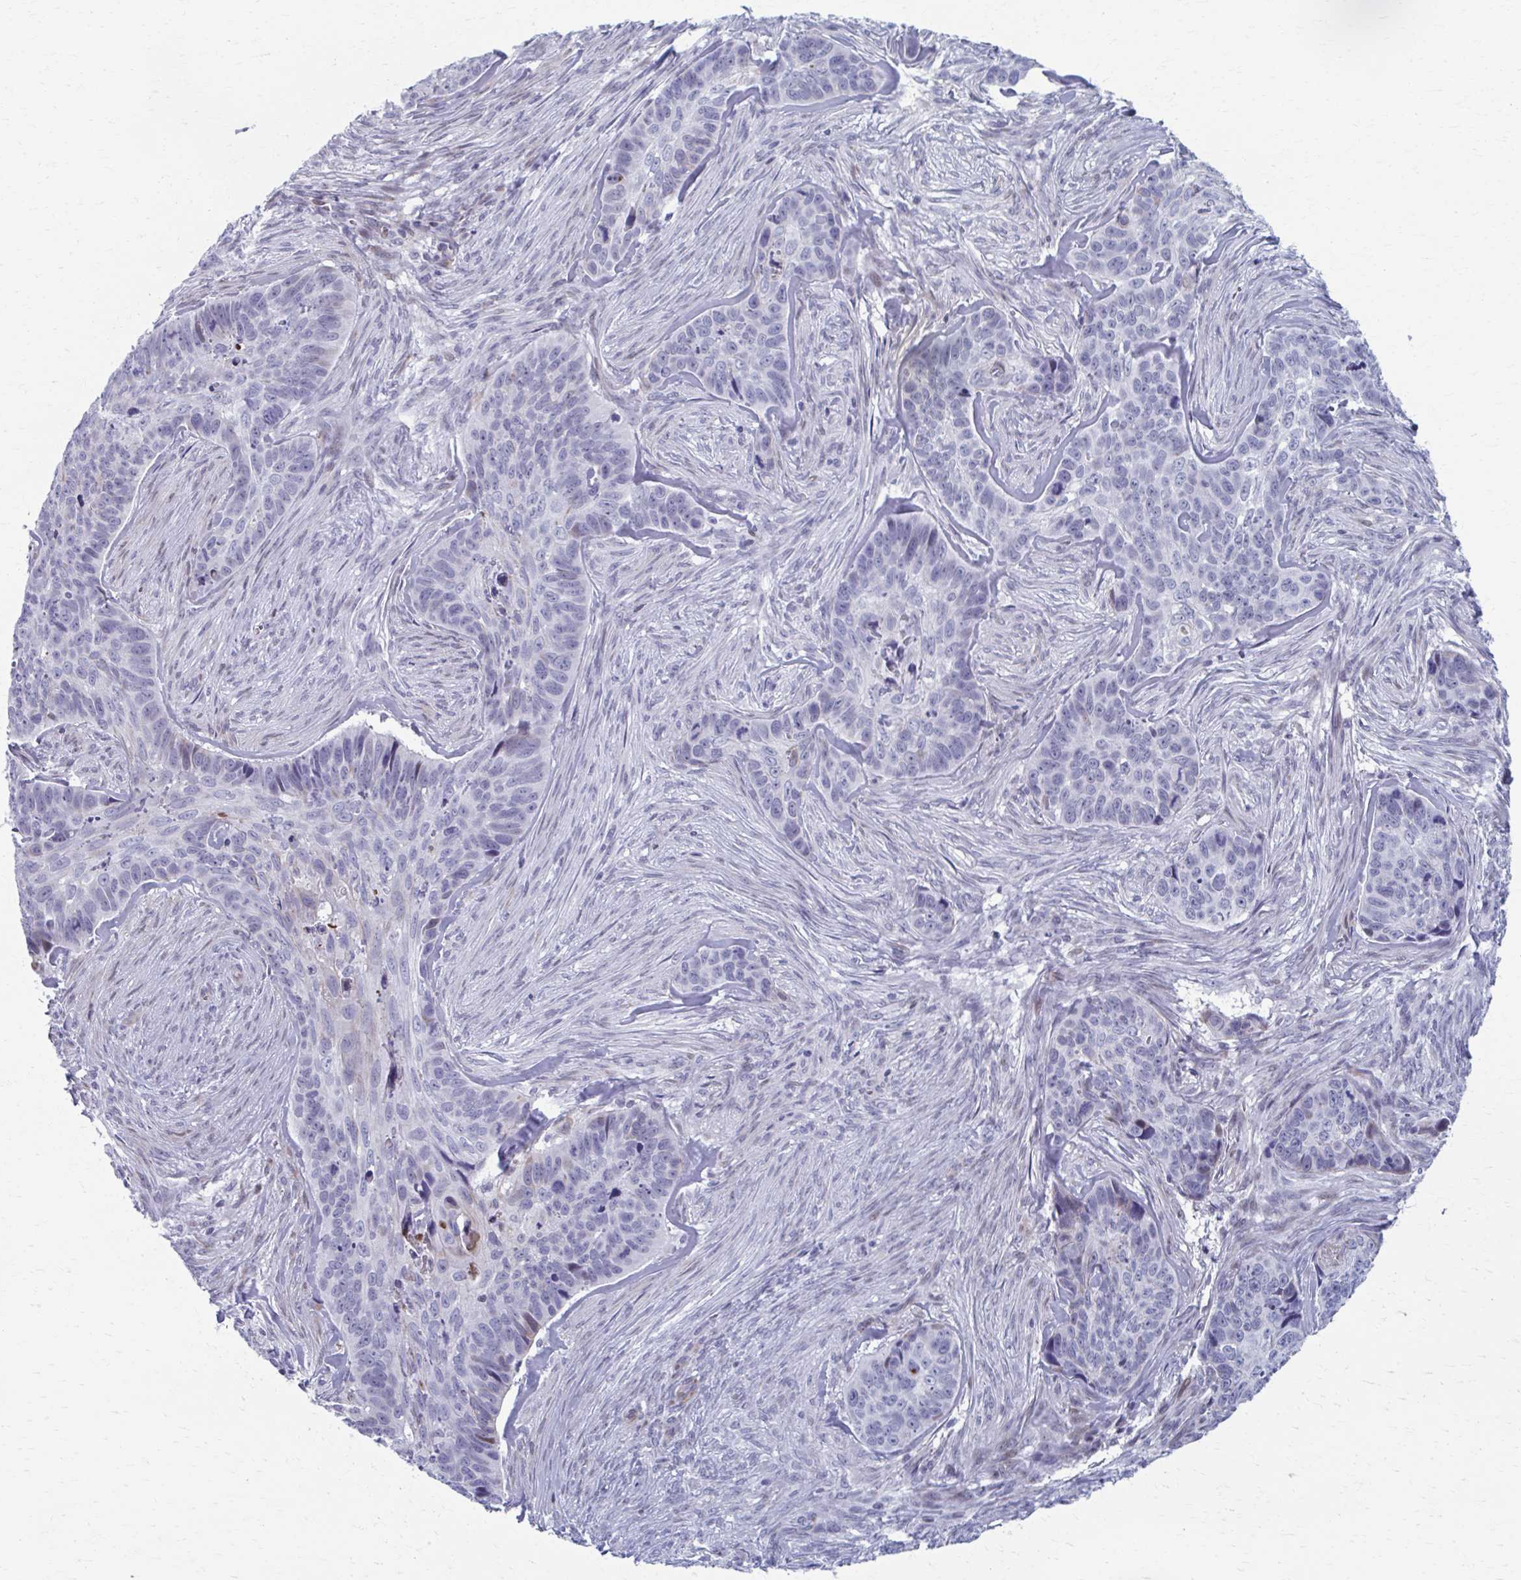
{"staining": {"intensity": "negative", "quantity": "none", "location": "none"}, "tissue": "skin cancer", "cell_type": "Tumor cells", "image_type": "cancer", "snomed": [{"axis": "morphology", "description": "Basal cell carcinoma"}, {"axis": "topography", "description": "Skin"}], "caption": "Immunohistochemistry (IHC) photomicrograph of basal cell carcinoma (skin) stained for a protein (brown), which shows no positivity in tumor cells.", "gene": "ABHD16B", "patient": {"sex": "female", "age": 82}}